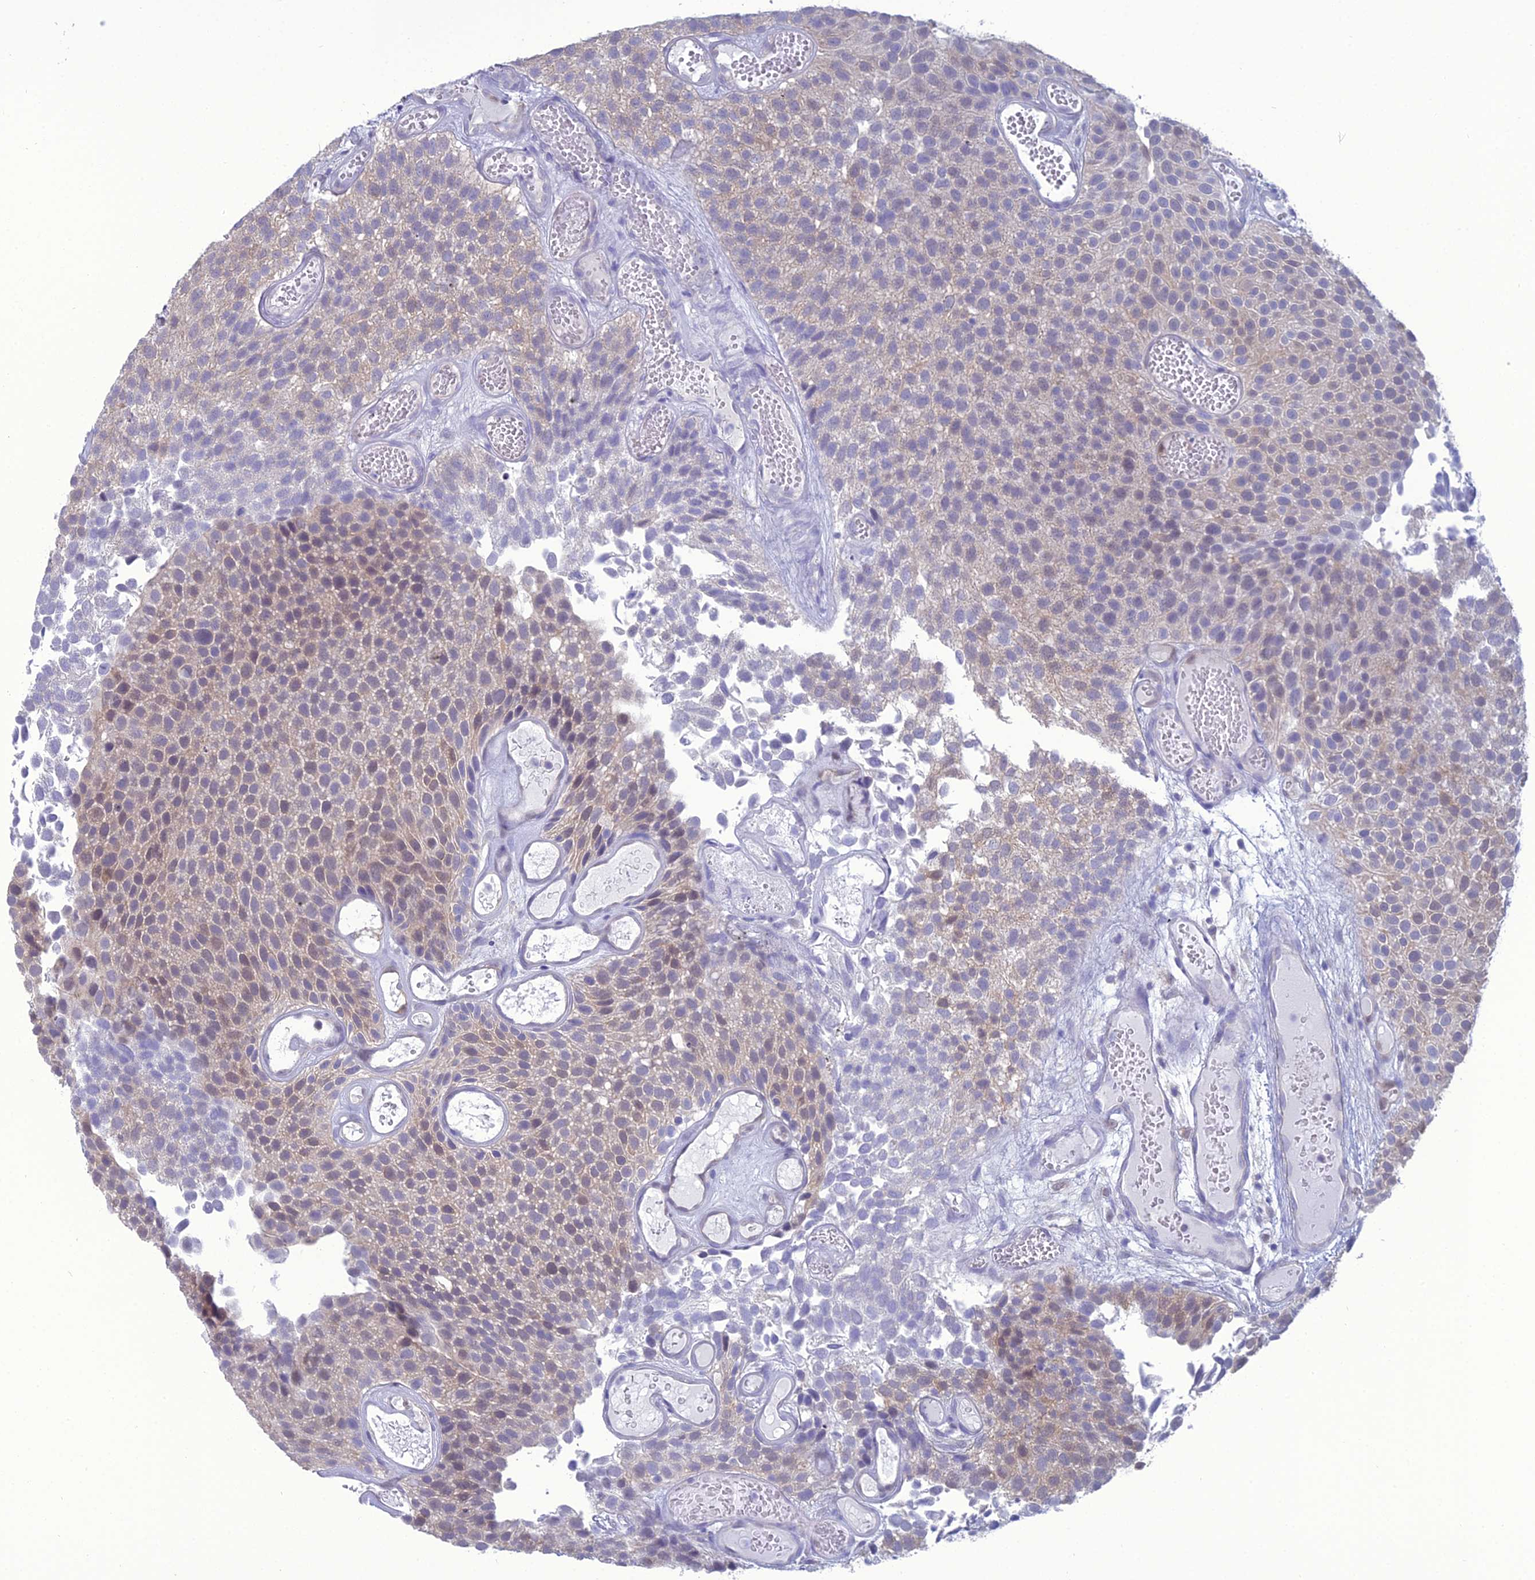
{"staining": {"intensity": "weak", "quantity": "25%-75%", "location": "cytoplasmic/membranous"}, "tissue": "urothelial cancer", "cell_type": "Tumor cells", "image_type": "cancer", "snomed": [{"axis": "morphology", "description": "Urothelial carcinoma, Low grade"}, {"axis": "topography", "description": "Urinary bladder"}], "caption": "Tumor cells show weak cytoplasmic/membranous expression in about 25%-75% of cells in urothelial cancer. The staining was performed using DAB (3,3'-diaminobenzidine) to visualize the protein expression in brown, while the nuclei were stained in blue with hematoxylin (Magnification: 20x).", "gene": "GNPNAT1", "patient": {"sex": "male", "age": 89}}